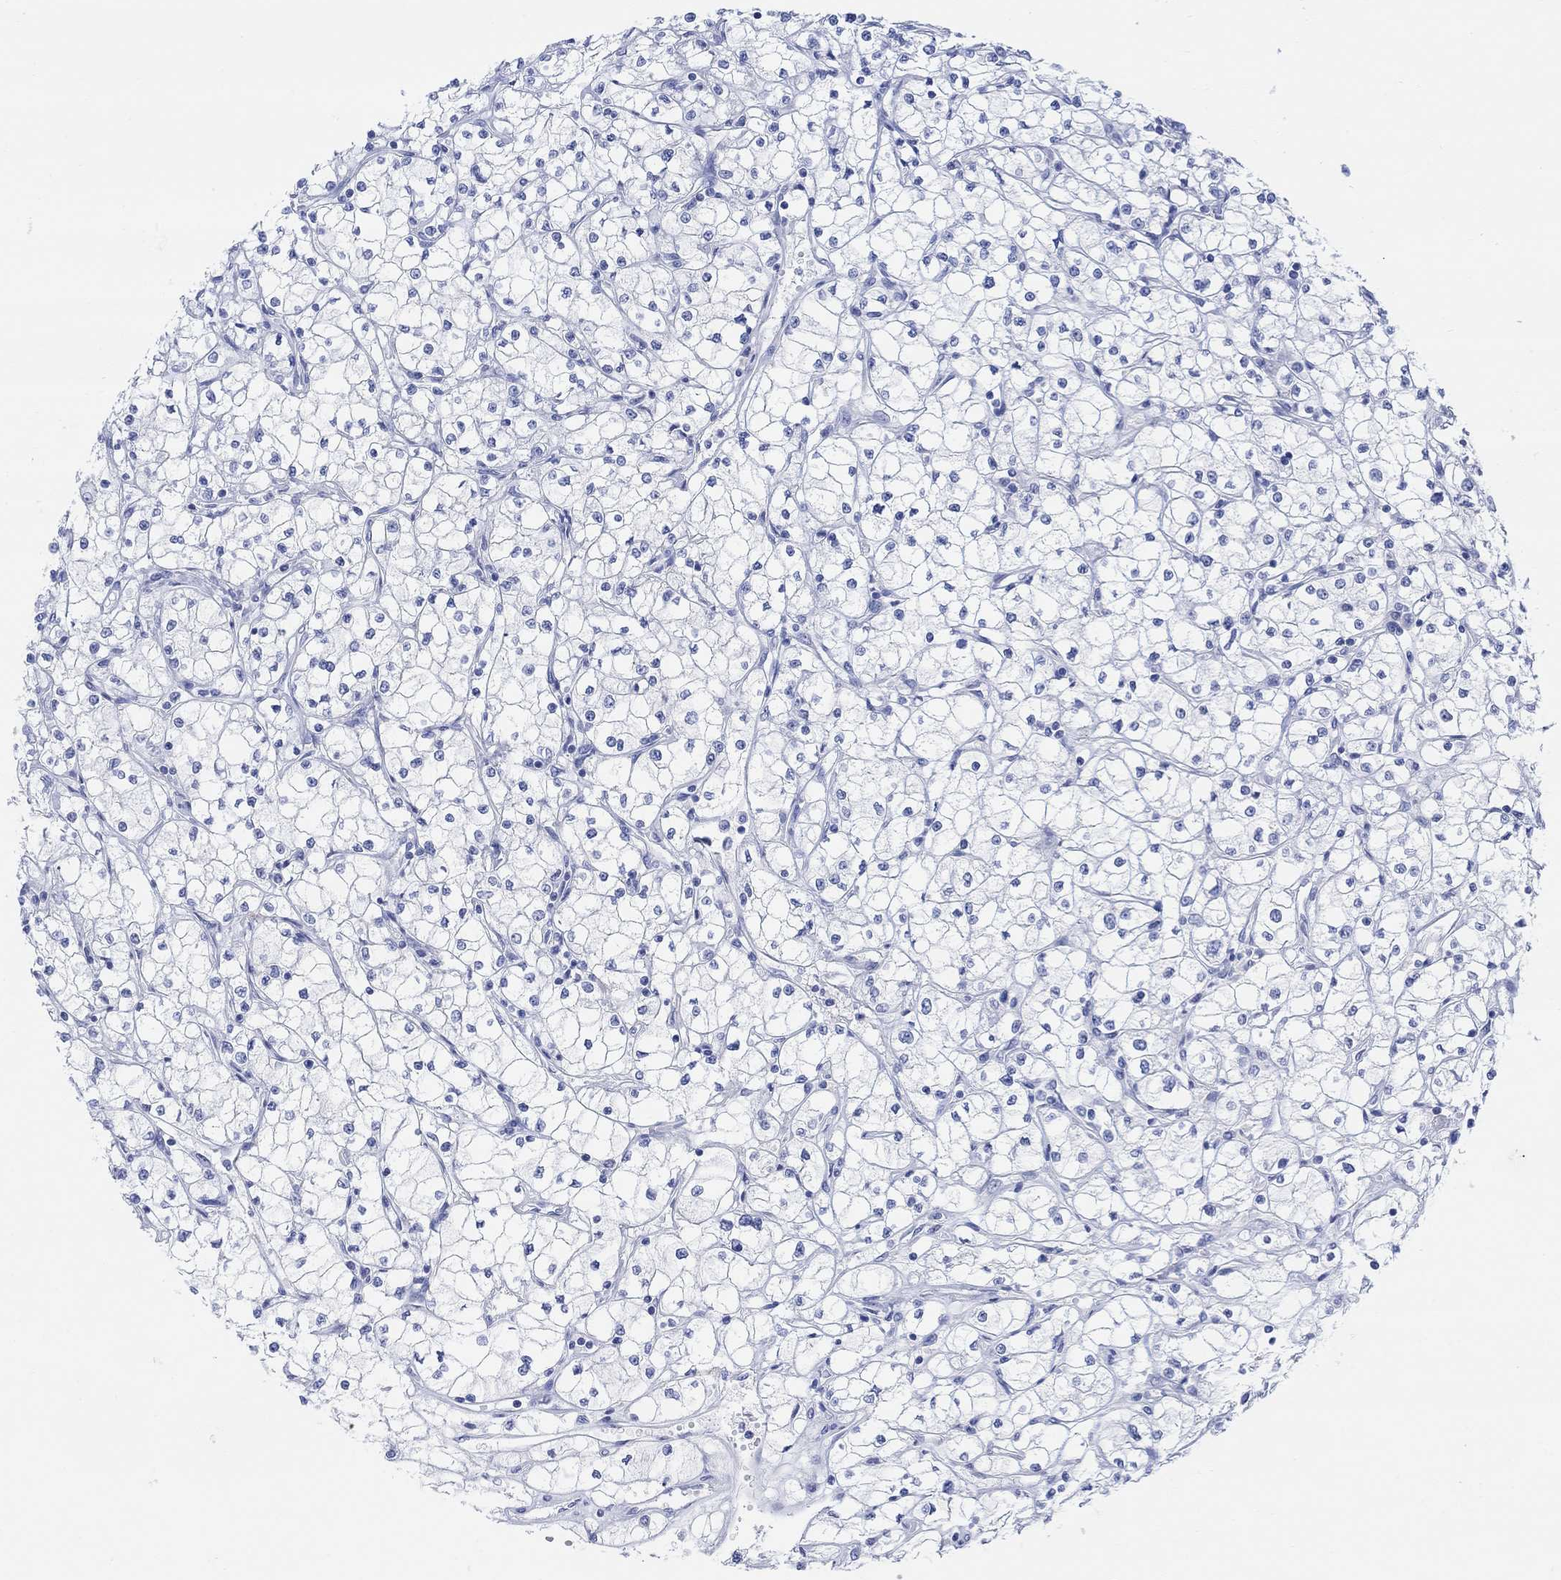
{"staining": {"intensity": "negative", "quantity": "none", "location": "none"}, "tissue": "renal cancer", "cell_type": "Tumor cells", "image_type": "cancer", "snomed": [{"axis": "morphology", "description": "Adenocarcinoma, NOS"}, {"axis": "topography", "description": "Kidney"}], "caption": "The photomicrograph reveals no staining of tumor cells in adenocarcinoma (renal).", "gene": "GNG13", "patient": {"sex": "male", "age": 67}}